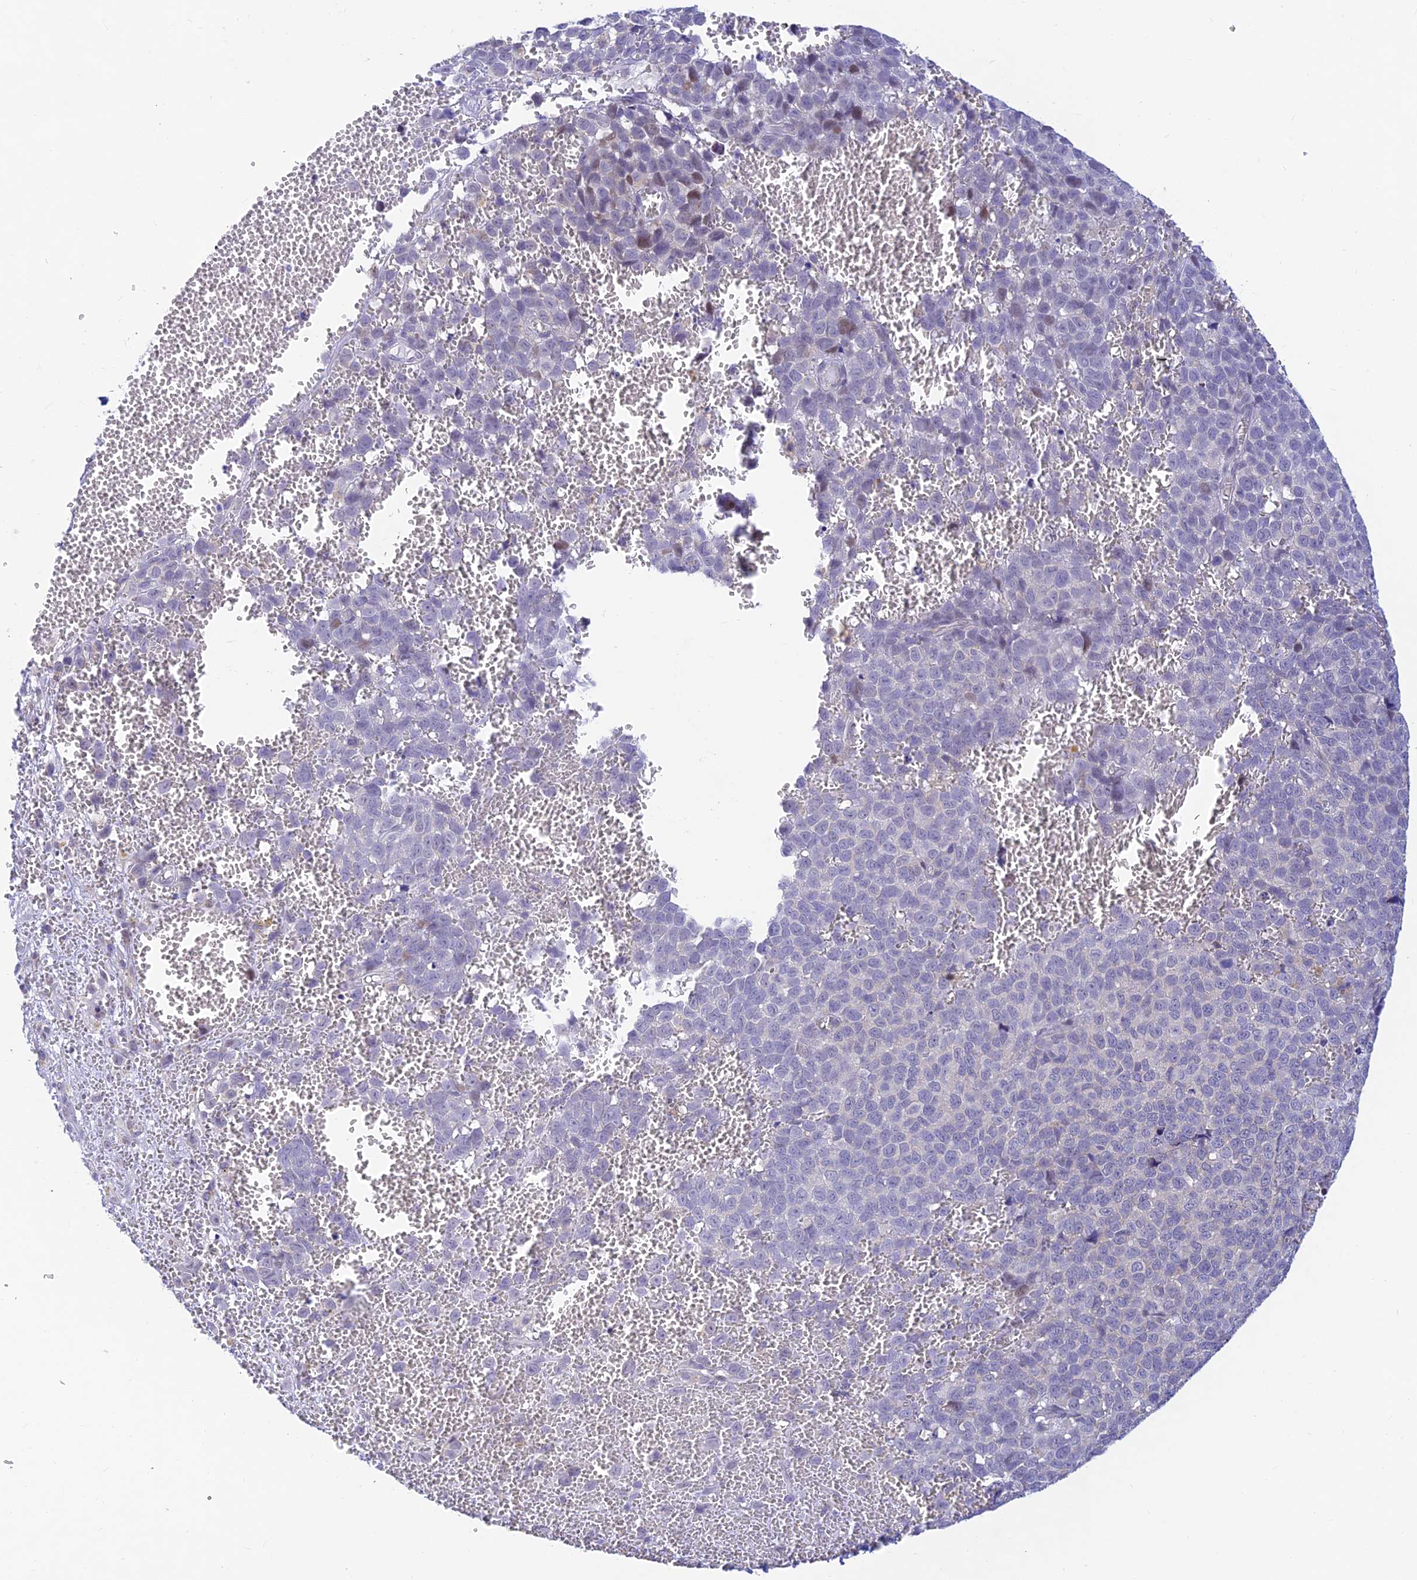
{"staining": {"intensity": "negative", "quantity": "none", "location": "none"}, "tissue": "melanoma", "cell_type": "Tumor cells", "image_type": "cancer", "snomed": [{"axis": "morphology", "description": "Malignant melanoma, NOS"}, {"axis": "topography", "description": "Nose, NOS"}], "caption": "Immunohistochemistry of human melanoma shows no expression in tumor cells.", "gene": "INKA1", "patient": {"sex": "female", "age": 48}}